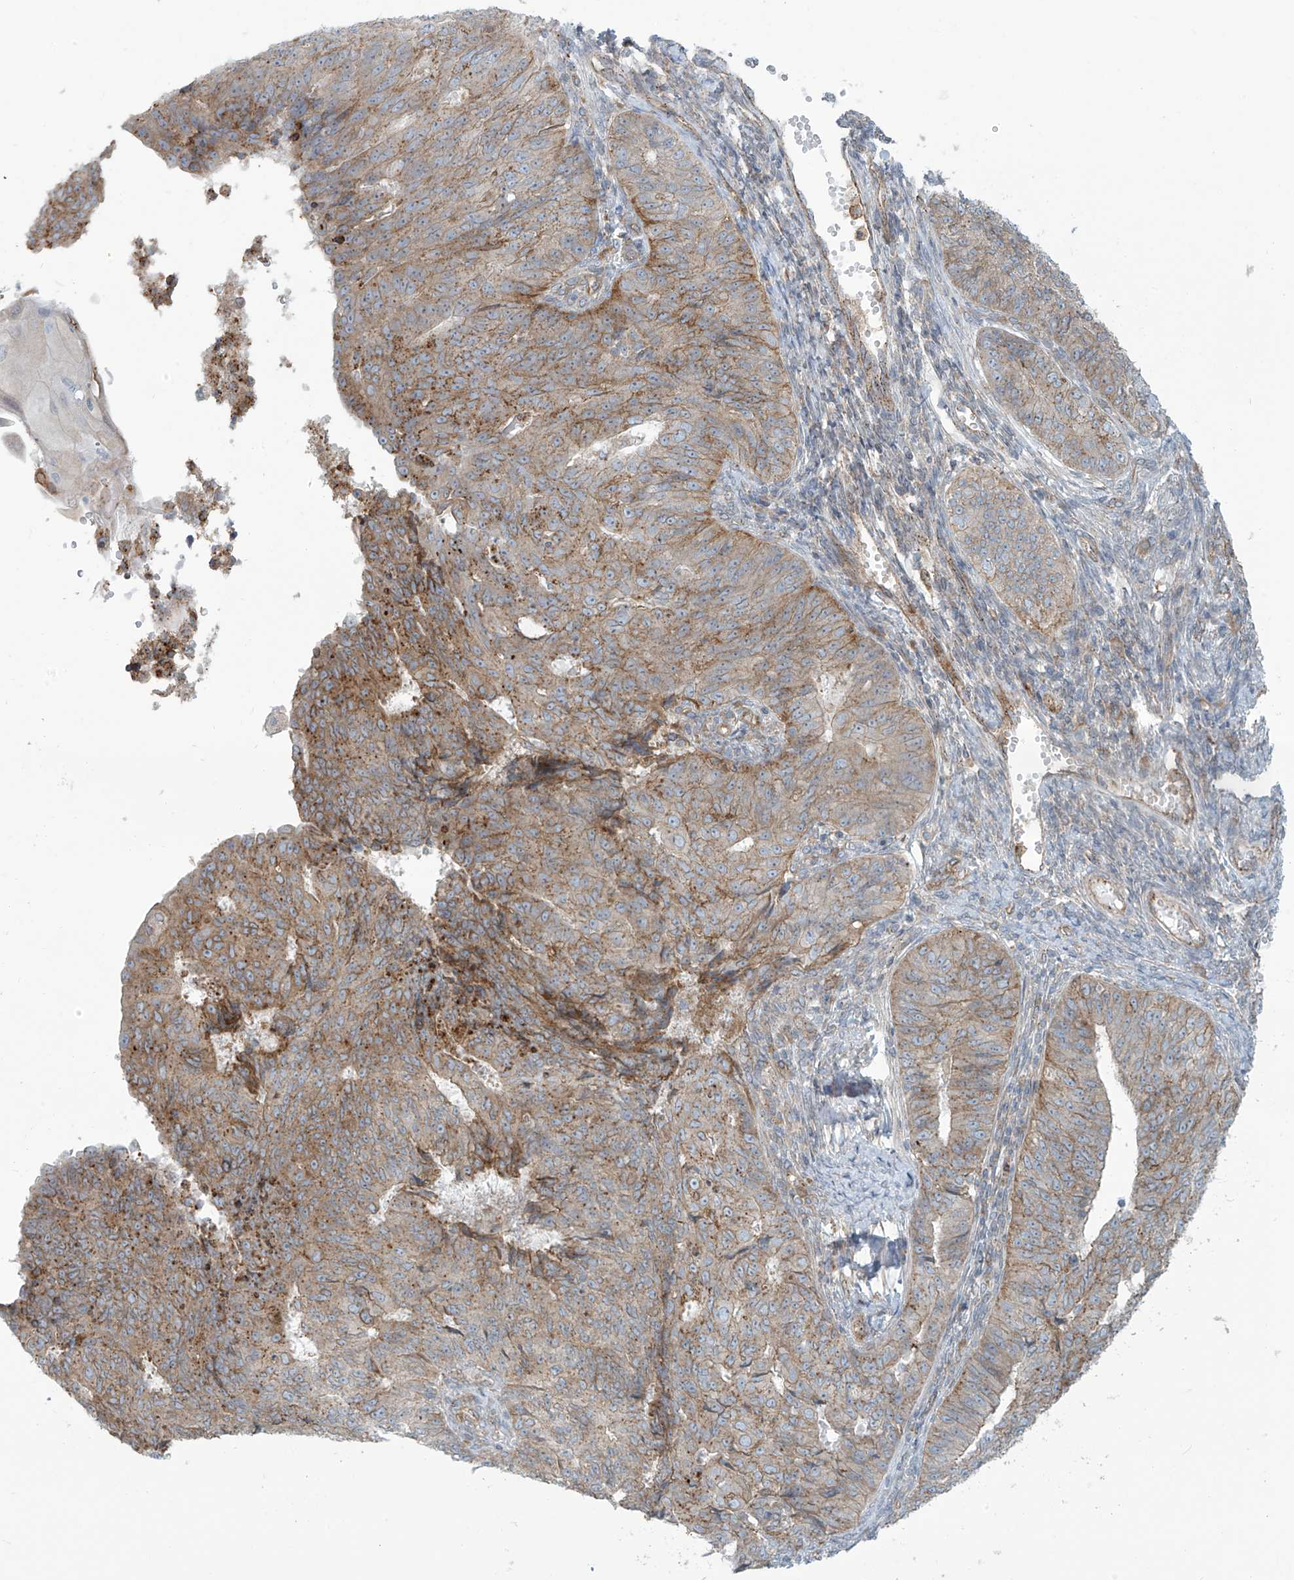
{"staining": {"intensity": "weak", "quantity": "25%-75%", "location": "cytoplasmic/membranous"}, "tissue": "endometrial cancer", "cell_type": "Tumor cells", "image_type": "cancer", "snomed": [{"axis": "morphology", "description": "Adenocarcinoma, NOS"}, {"axis": "topography", "description": "Endometrium"}], "caption": "IHC of human adenocarcinoma (endometrial) displays low levels of weak cytoplasmic/membranous expression in approximately 25%-75% of tumor cells. The staining is performed using DAB brown chromogen to label protein expression. The nuclei are counter-stained blue using hematoxylin.", "gene": "LZTS3", "patient": {"sex": "female", "age": 32}}